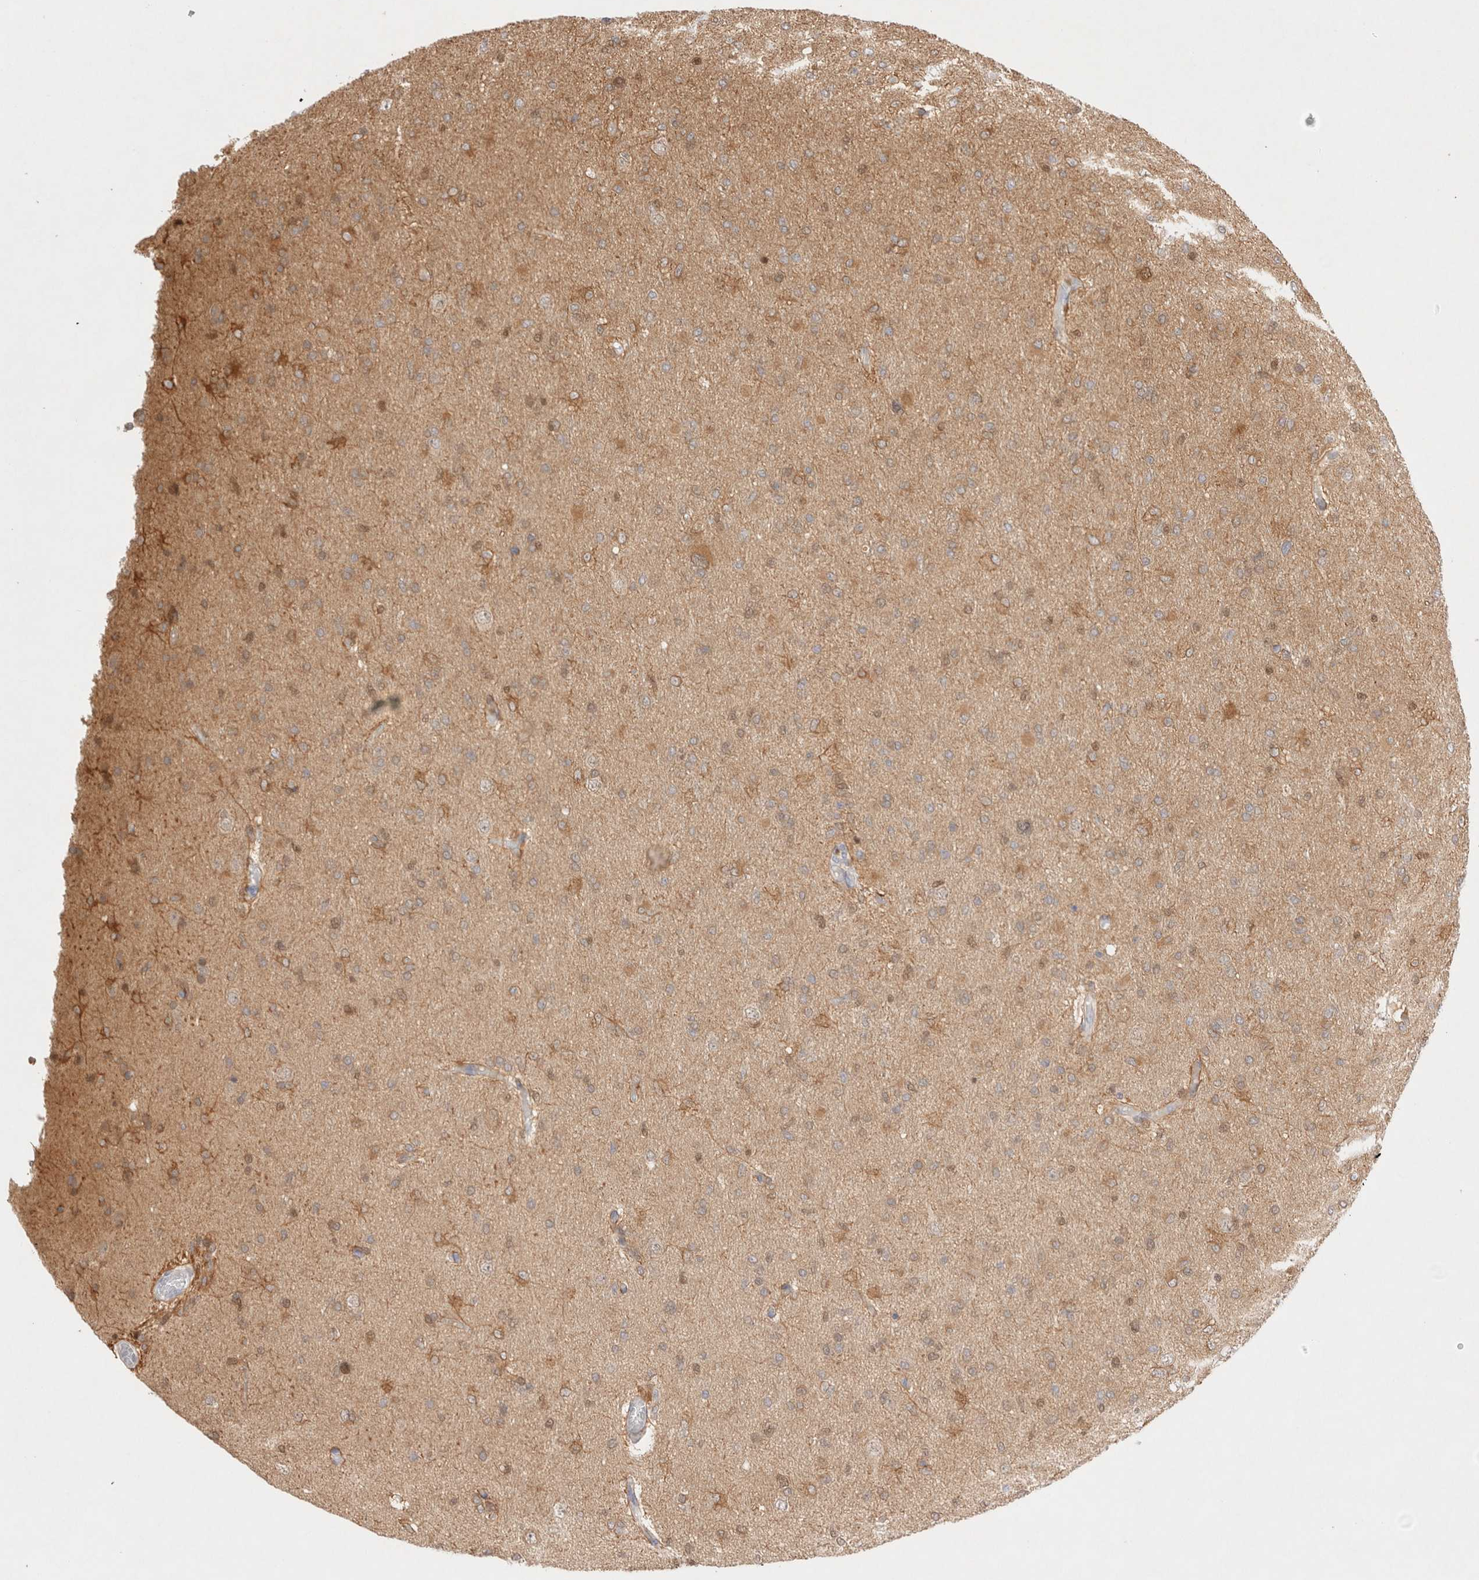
{"staining": {"intensity": "weak", "quantity": "25%-75%", "location": "cytoplasmic/membranous"}, "tissue": "glioma", "cell_type": "Tumor cells", "image_type": "cancer", "snomed": [{"axis": "morphology", "description": "Glioma, malignant, High grade"}, {"axis": "topography", "description": "Cerebral cortex"}], "caption": "Immunohistochemical staining of malignant glioma (high-grade) demonstrates low levels of weak cytoplasmic/membranous protein expression in approximately 25%-75% of tumor cells.", "gene": "STARD10", "patient": {"sex": "female", "age": 36}}